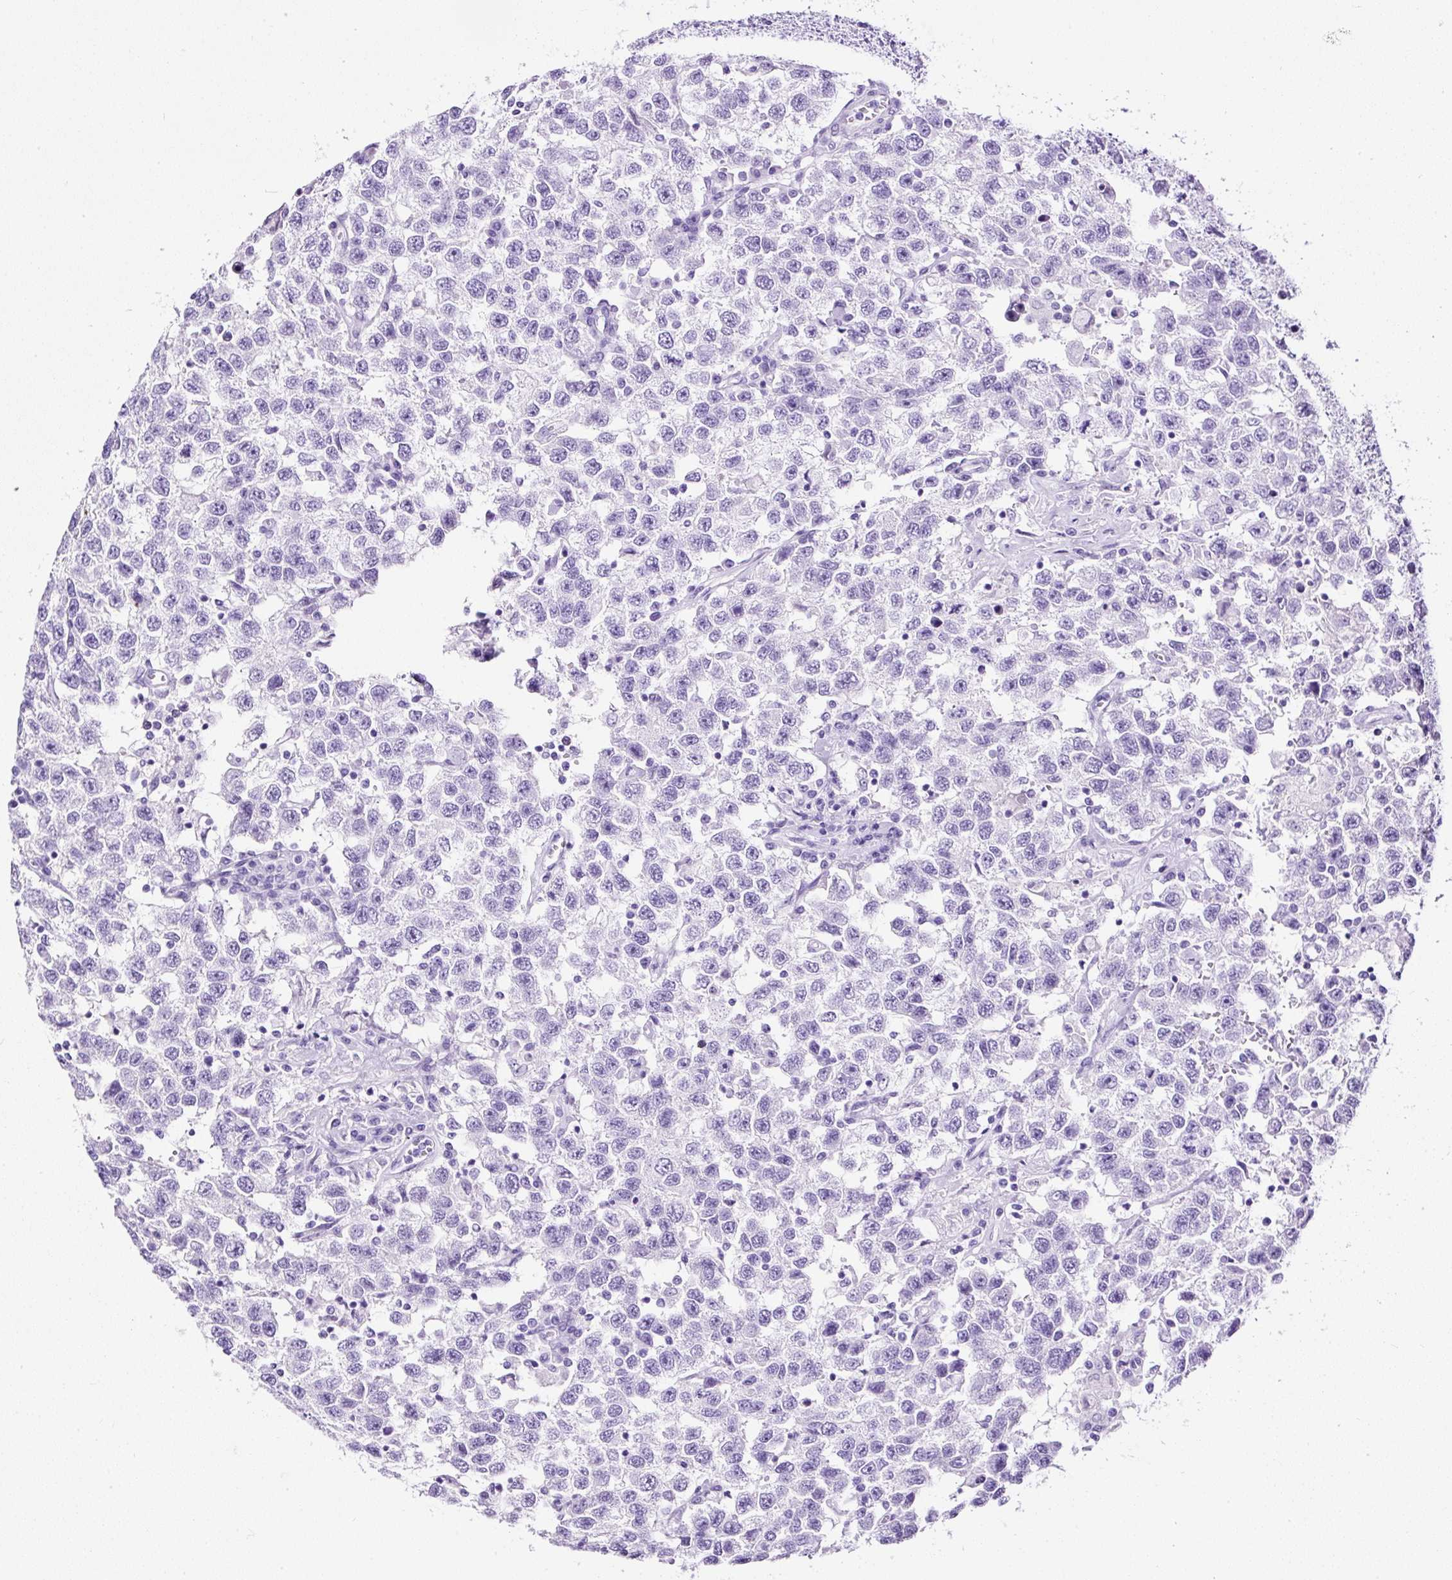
{"staining": {"intensity": "negative", "quantity": "none", "location": "none"}, "tissue": "testis cancer", "cell_type": "Tumor cells", "image_type": "cancer", "snomed": [{"axis": "morphology", "description": "Seminoma, NOS"}, {"axis": "topography", "description": "Testis"}], "caption": "An image of human seminoma (testis) is negative for staining in tumor cells. (DAB IHC, high magnification).", "gene": "NTS", "patient": {"sex": "male", "age": 41}}